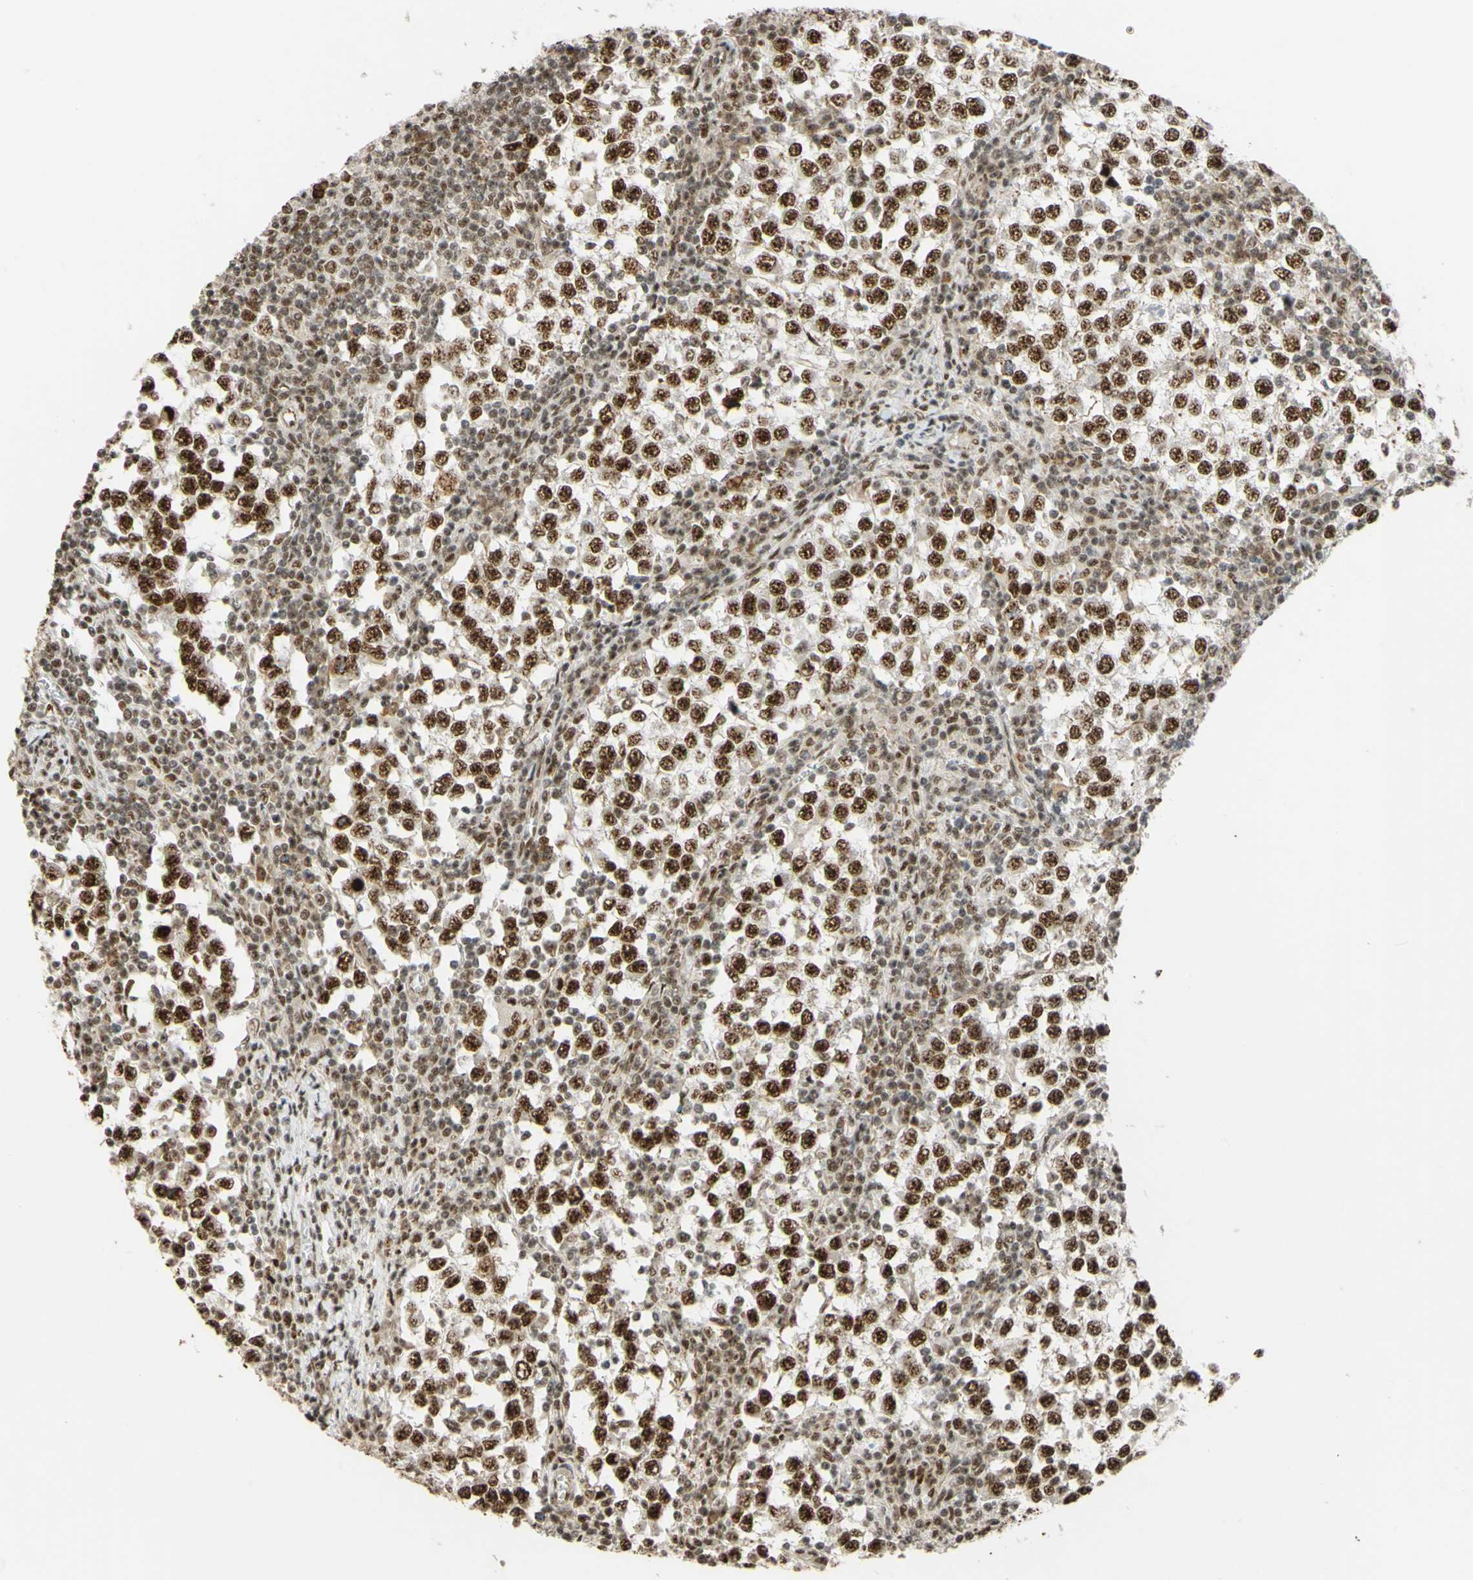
{"staining": {"intensity": "strong", "quantity": ">75%", "location": "nuclear"}, "tissue": "testis cancer", "cell_type": "Tumor cells", "image_type": "cancer", "snomed": [{"axis": "morphology", "description": "Seminoma, NOS"}, {"axis": "topography", "description": "Testis"}], "caption": "Testis seminoma stained for a protein (brown) reveals strong nuclear positive expression in about >75% of tumor cells.", "gene": "SAP18", "patient": {"sex": "male", "age": 65}}